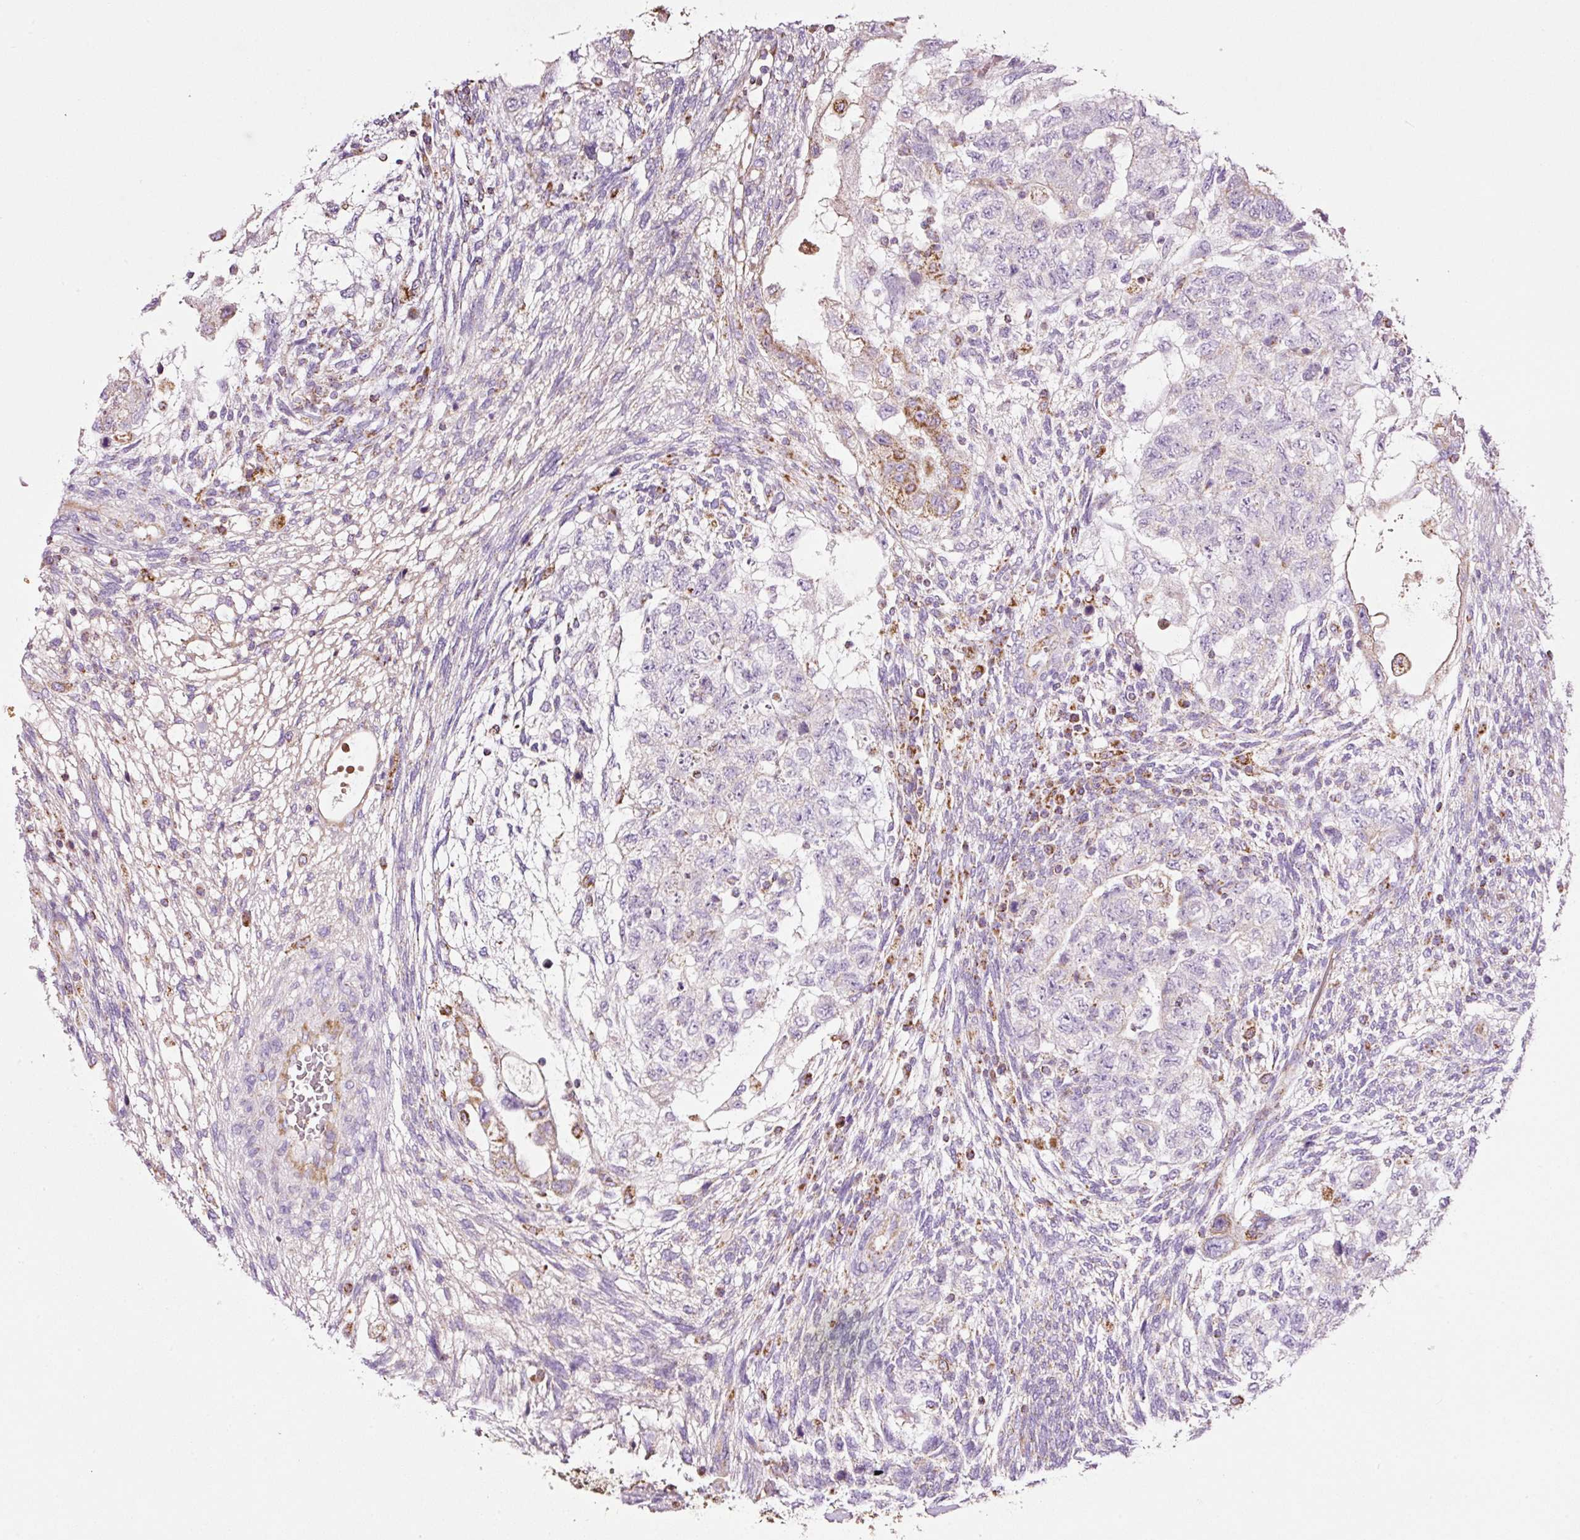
{"staining": {"intensity": "negative", "quantity": "none", "location": "none"}, "tissue": "testis cancer", "cell_type": "Tumor cells", "image_type": "cancer", "snomed": [{"axis": "morphology", "description": "Normal tissue, NOS"}, {"axis": "morphology", "description": "Carcinoma, Embryonal, NOS"}, {"axis": "topography", "description": "Testis"}], "caption": "Testis cancer (embryonal carcinoma) was stained to show a protein in brown. There is no significant expression in tumor cells. Brightfield microscopy of immunohistochemistry (IHC) stained with DAB (3,3'-diaminobenzidine) (brown) and hematoxylin (blue), captured at high magnification.", "gene": "SDHA", "patient": {"sex": "male", "age": 36}}